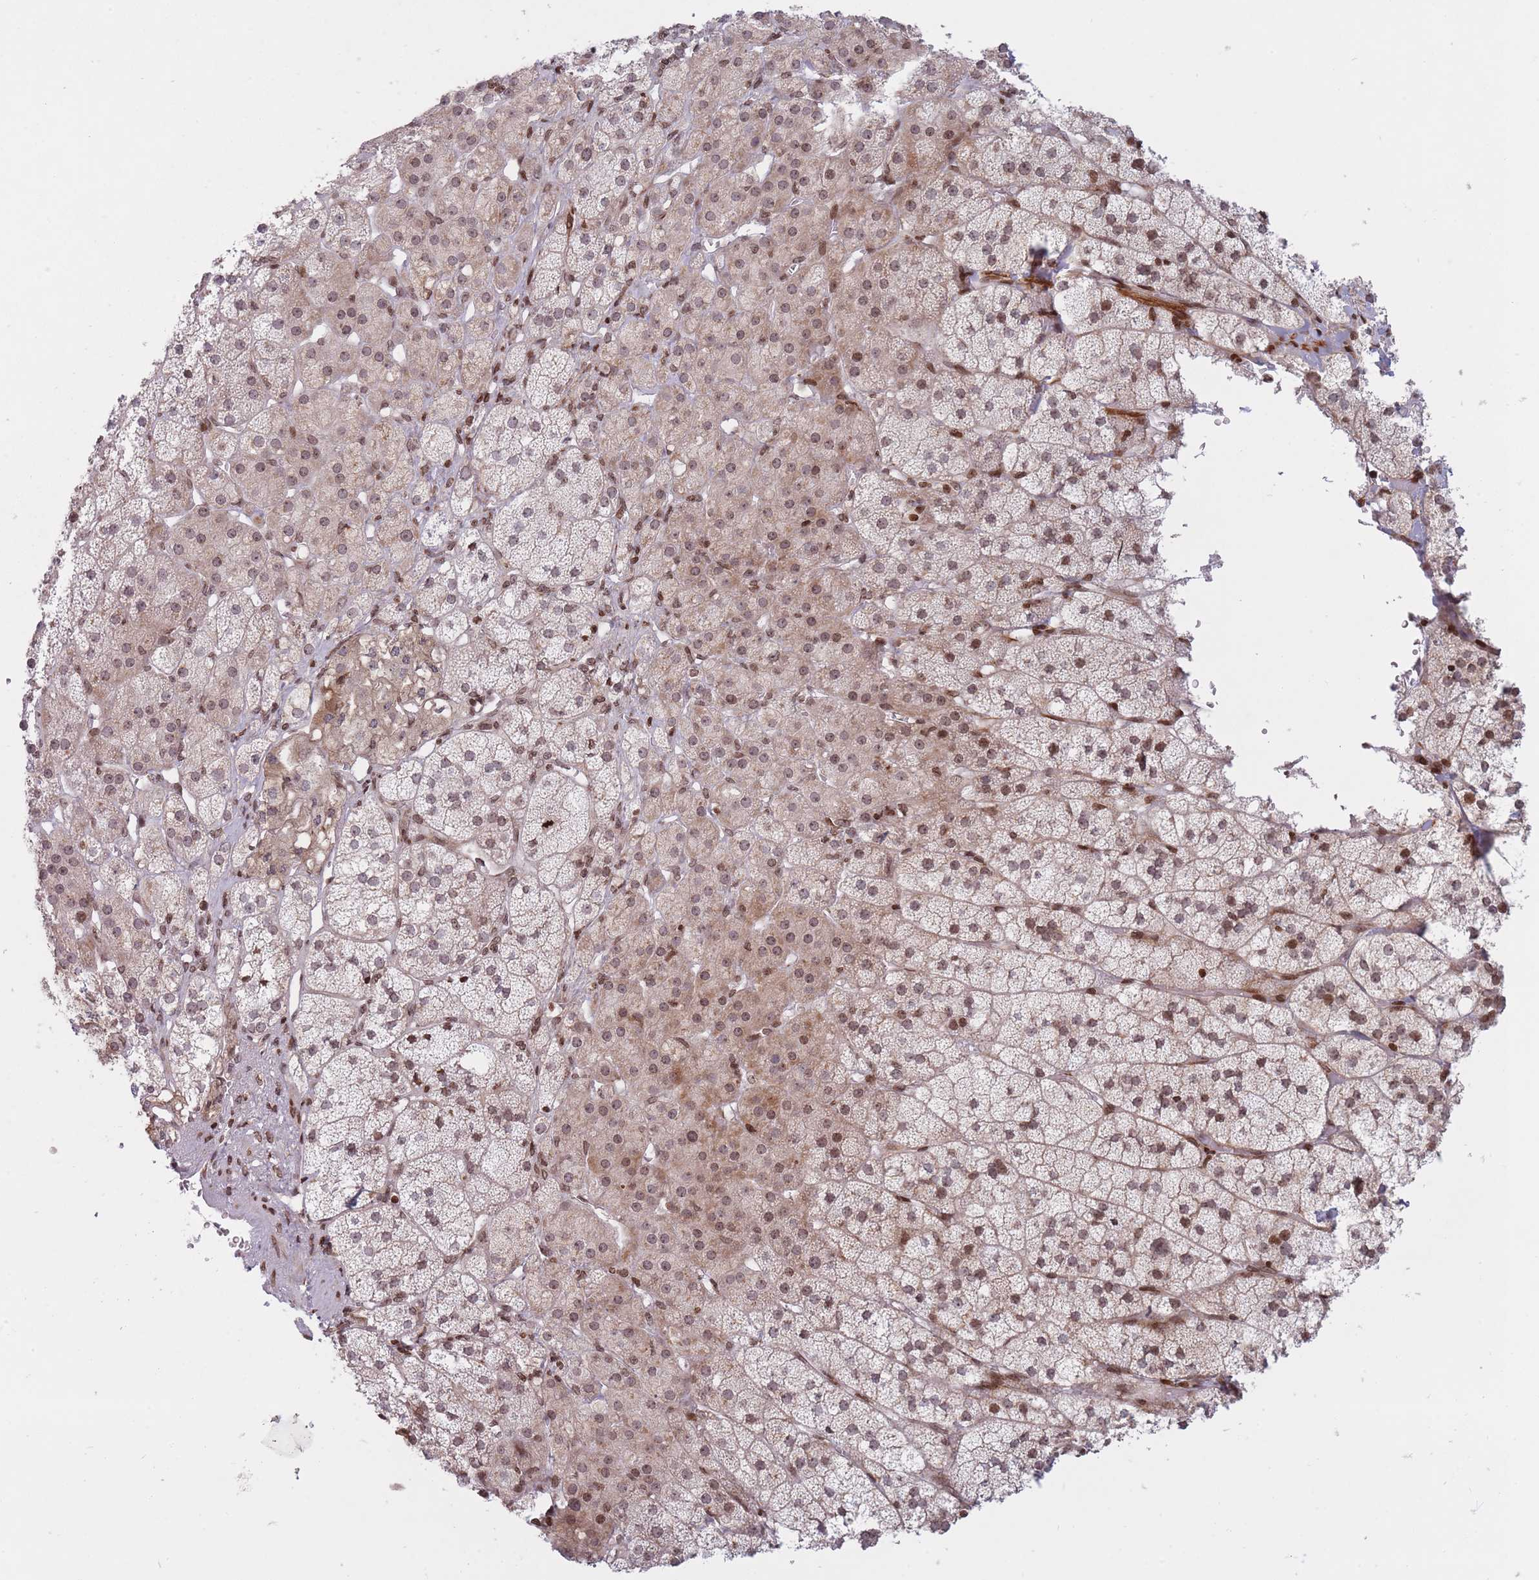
{"staining": {"intensity": "moderate", "quantity": "25%-75%", "location": "cytoplasmic/membranous,nuclear"}, "tissue": "adrenal gland", "cell_type": "Glandular cells", "image_type": "normal", "snomed": [{"axis": "morphology", "description": "Normal tissue, NOS"}, {"axis": "topography", "description": "Adrenal gland"}], "caption": "Immunohistochemistry (IHC) histopathology image of unremarkable adrenal gland: human adrenal gland stained using IHC shows medium levels of moderate protein expression localized specifically in the cytoplasmic/membranous,nuclear of glandular cells, appearing as a cytoplasmic/membranous,nuclear brown color.", "gene": "TMC6", "patient": {"sex": "female", "age": 52}}